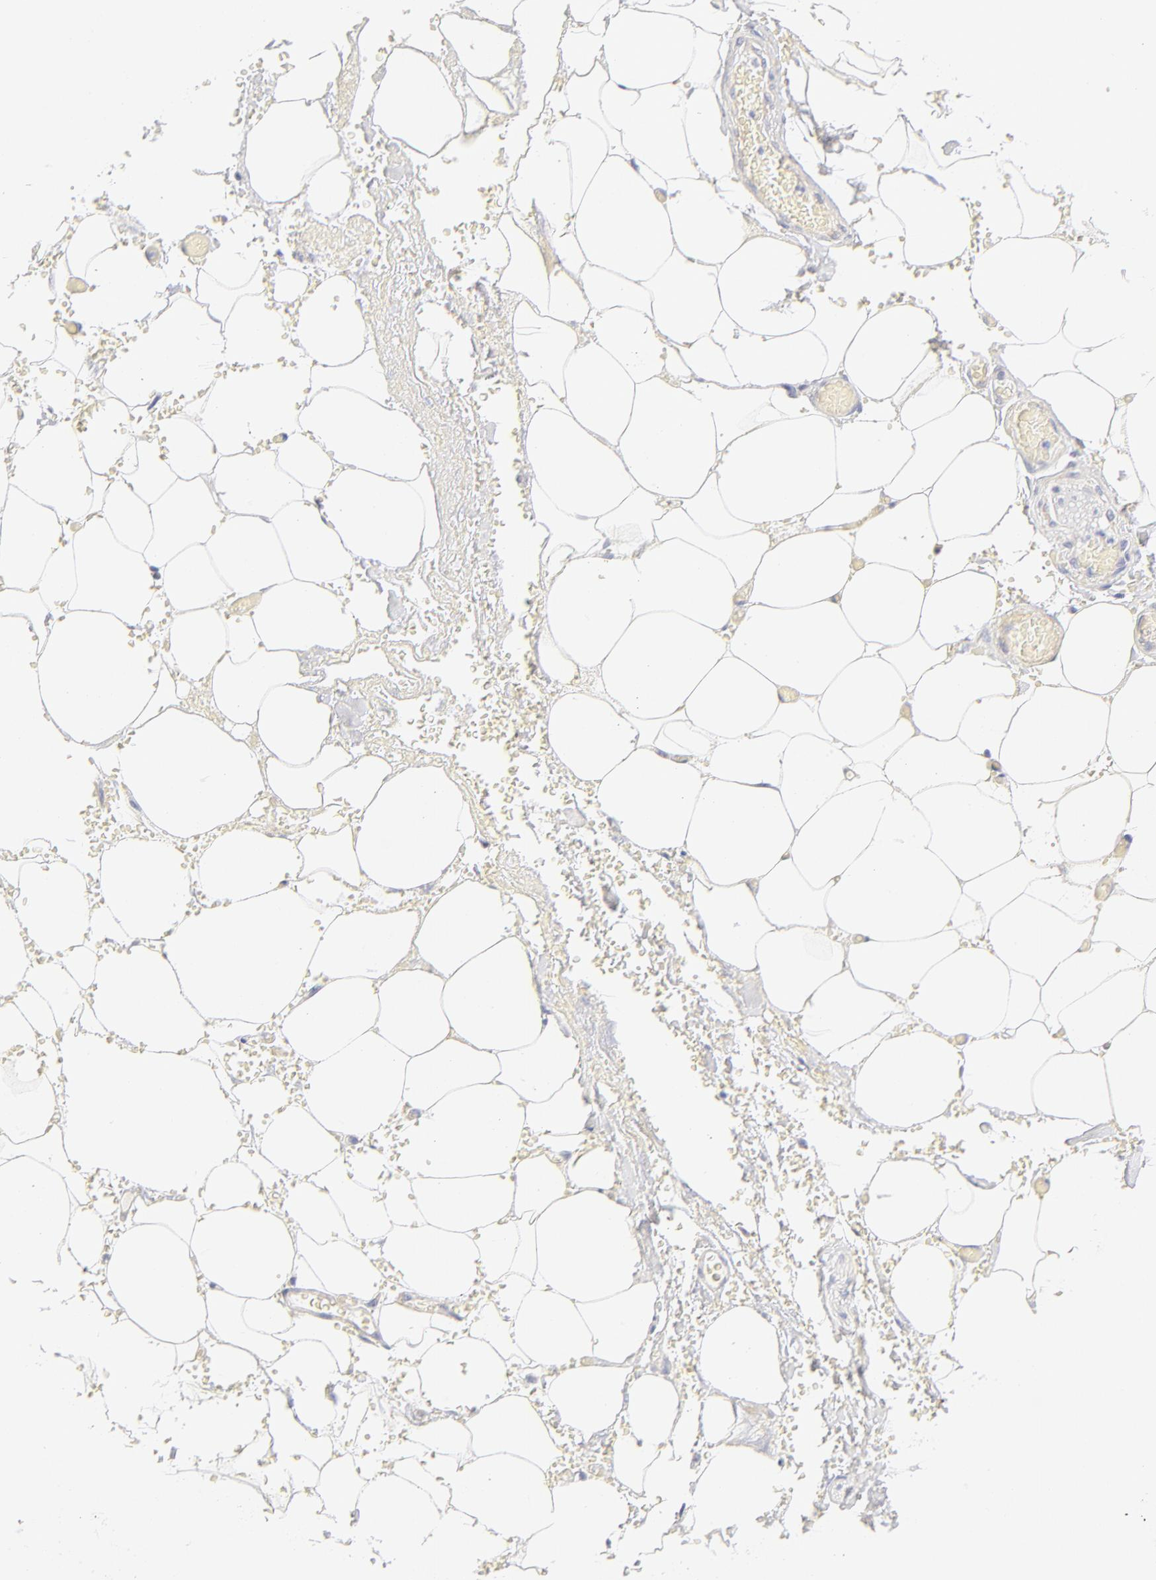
{"staining": {"intensity": "negative", "quantity": "none", "location": "none"}, "tissue": "adipose tissue", "cell_type": "Adipocytes", "image_type": "normal", "snomed": [{"axis": "morphology", "description": "Normal tissue, NOS"}, {"axis": "morphology", "description": "Cholangiocarcinoma"}, {"axis": "topography", "description": "Liver"}, {"axis": "topography", "description": "Peripheral nerve tissue"}], "caption": "Immunohistochemical staining of benign human adipose tissue displays no significant positivity in adipocytes. Nuclei are stained in blue.", "gene": "NPNT", "patient": {"sex": "male", "age": 50}}